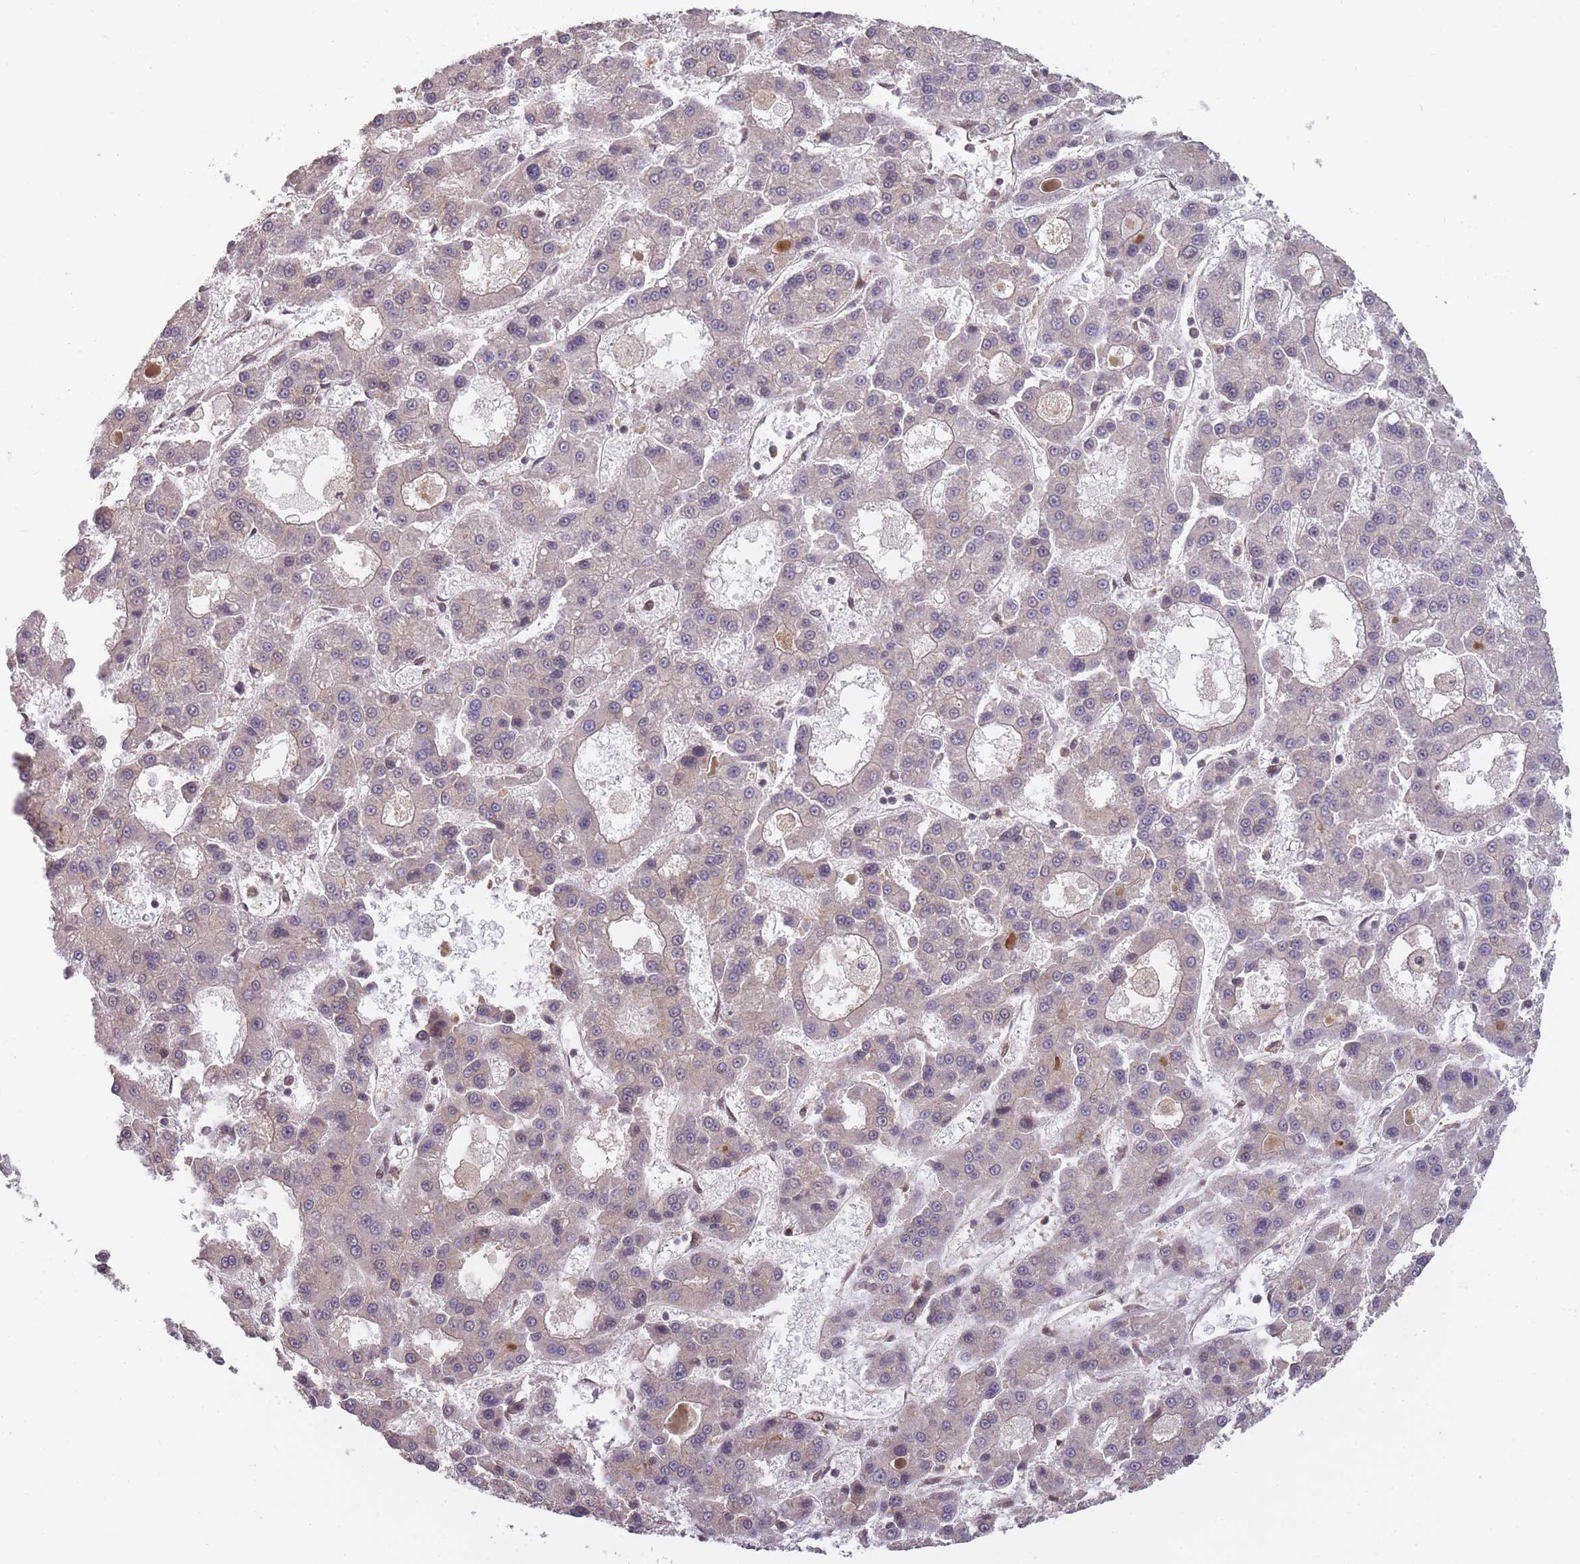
{"staining": {"intensity": "negative", "quantity": "none", "location": "none"}, "tissue": "liver cancer", "cell_type": "Tumor cells", "image_type": "cancer", "snomed": [{"axis": "morphology", "description": "Carcinoma, Hepatocellular, NOS"}, {"axis": "topography", "description": "Liver"}], "caption": "Protein analysis of hepatocellular carcinoma (liver) exhibits no significant expression in tumor cells.", "gene": "PPP6R3", "patient": {"sex": "male", "age": 70}}